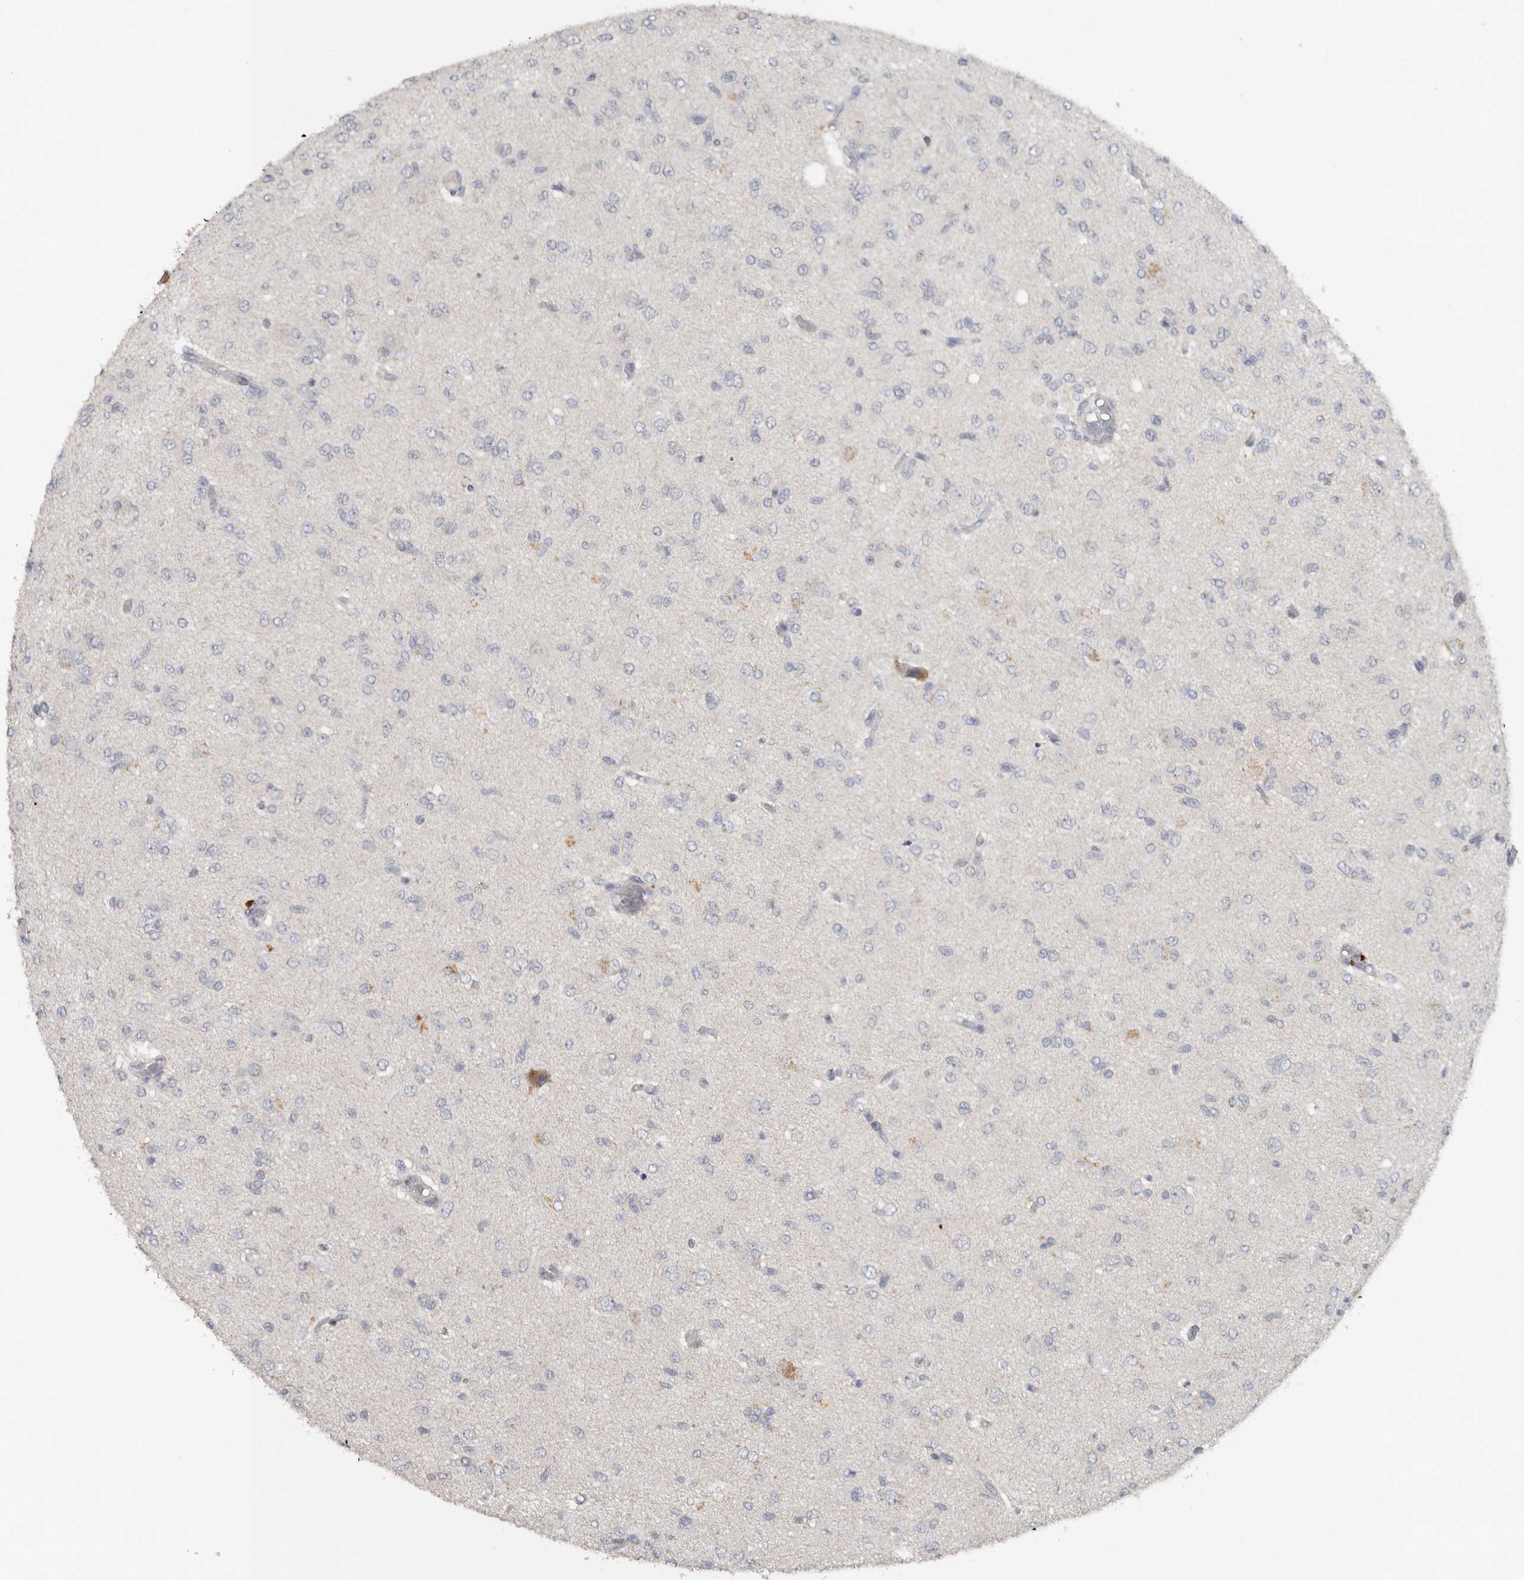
{"staining": {"intensity": "weak", "quantity": "<25%", "location": "cytoplasmic/membranous"}, "tissue": "glioma", "cell_type": "Tumor cells", "image_type": "cancer", "snomed": [{"axis": "morphology", "description": "Glioma, malignant, High grade"}, {"axis": "topography", "description": "Brain"}], "caption": "Immunohistochemistry micrograph of neoplastic tissue: high-grade glioma (malignant) stained with DAB (3,3'-diaminobenzidine) shows no significant protein positivity in tumor cells.", "gene": "REG4", "patient": {"sex": "female", "age": 59}}